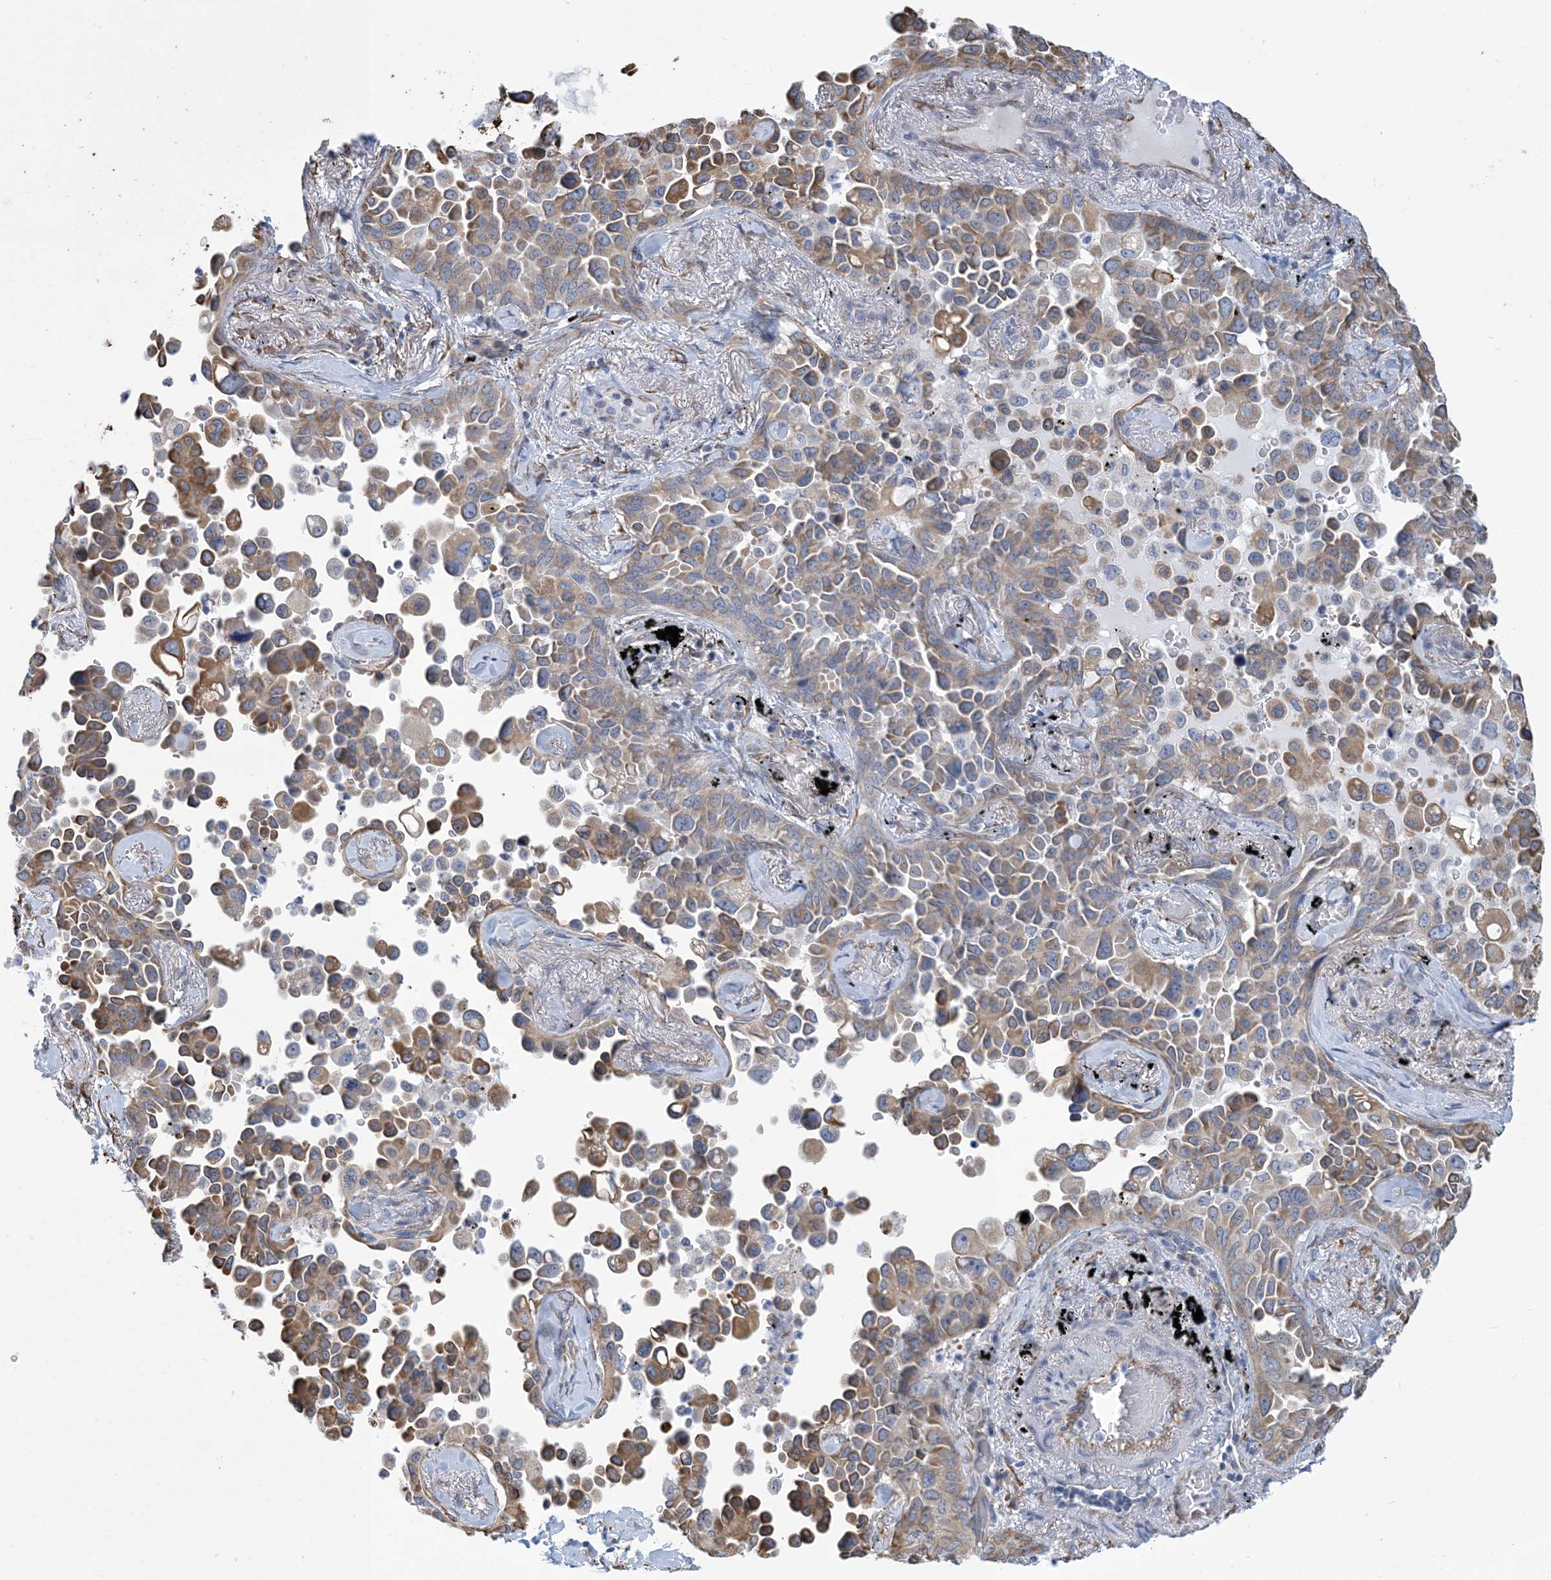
{"staining": {"intensity": "moderate", "quantity": ">75%", "location": "cytoplasmic/membranous"}, "tissue": "lung cancer", "cell_type": "Tumor cells", "image_type": "cancer", "snomed": [{"axis": "morphology", "description": "Adenocarcinoma, NOS"}, {"axis": "topography", "description": "Lung"}], "caption": "Lung cancer tissue shows moderate cytoplasmic/membranous staining in about >75% of tumor cells, visualized by immunohistochemistry.", "gene": "CCDC14", "patient": {"sex": "female", "age": 67}}